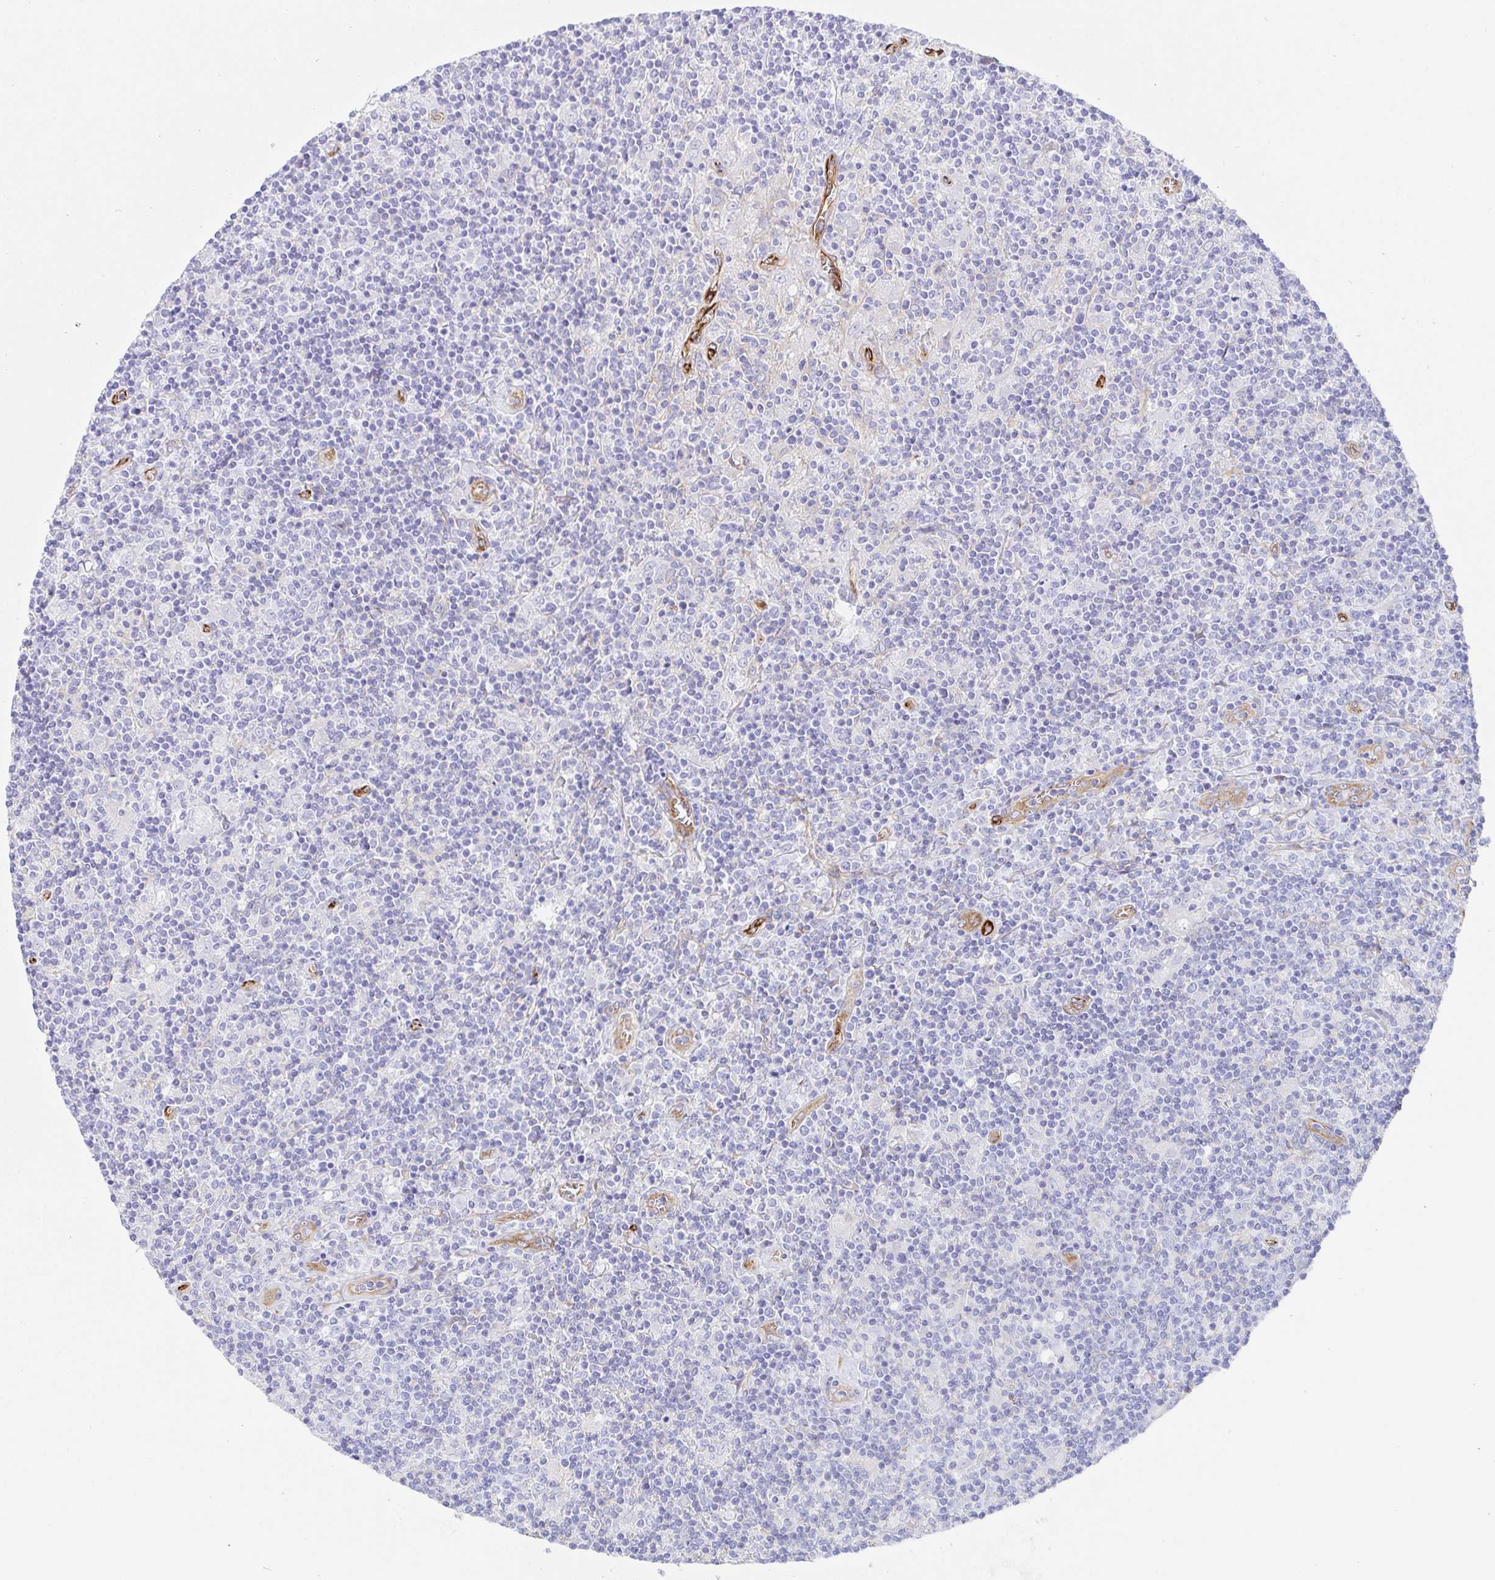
{"staining": {"intensity": "negative", "quantity": "none", "location": "none"}, "tissue": "lymphoma", "cell_type": "Tumor cells", "image_type": "cancer", "snomed": [{"axis": "morphology", "description": "Hodgkin's disease, NOS"}, {"axis": "topography", "description": "Lymph node"}], "caption": "IHC of human Hodgkin's disease exhibits no staining in tumor cells.", "gene": "DOCK1", "patient": {"sex": "male", "age": 40}}